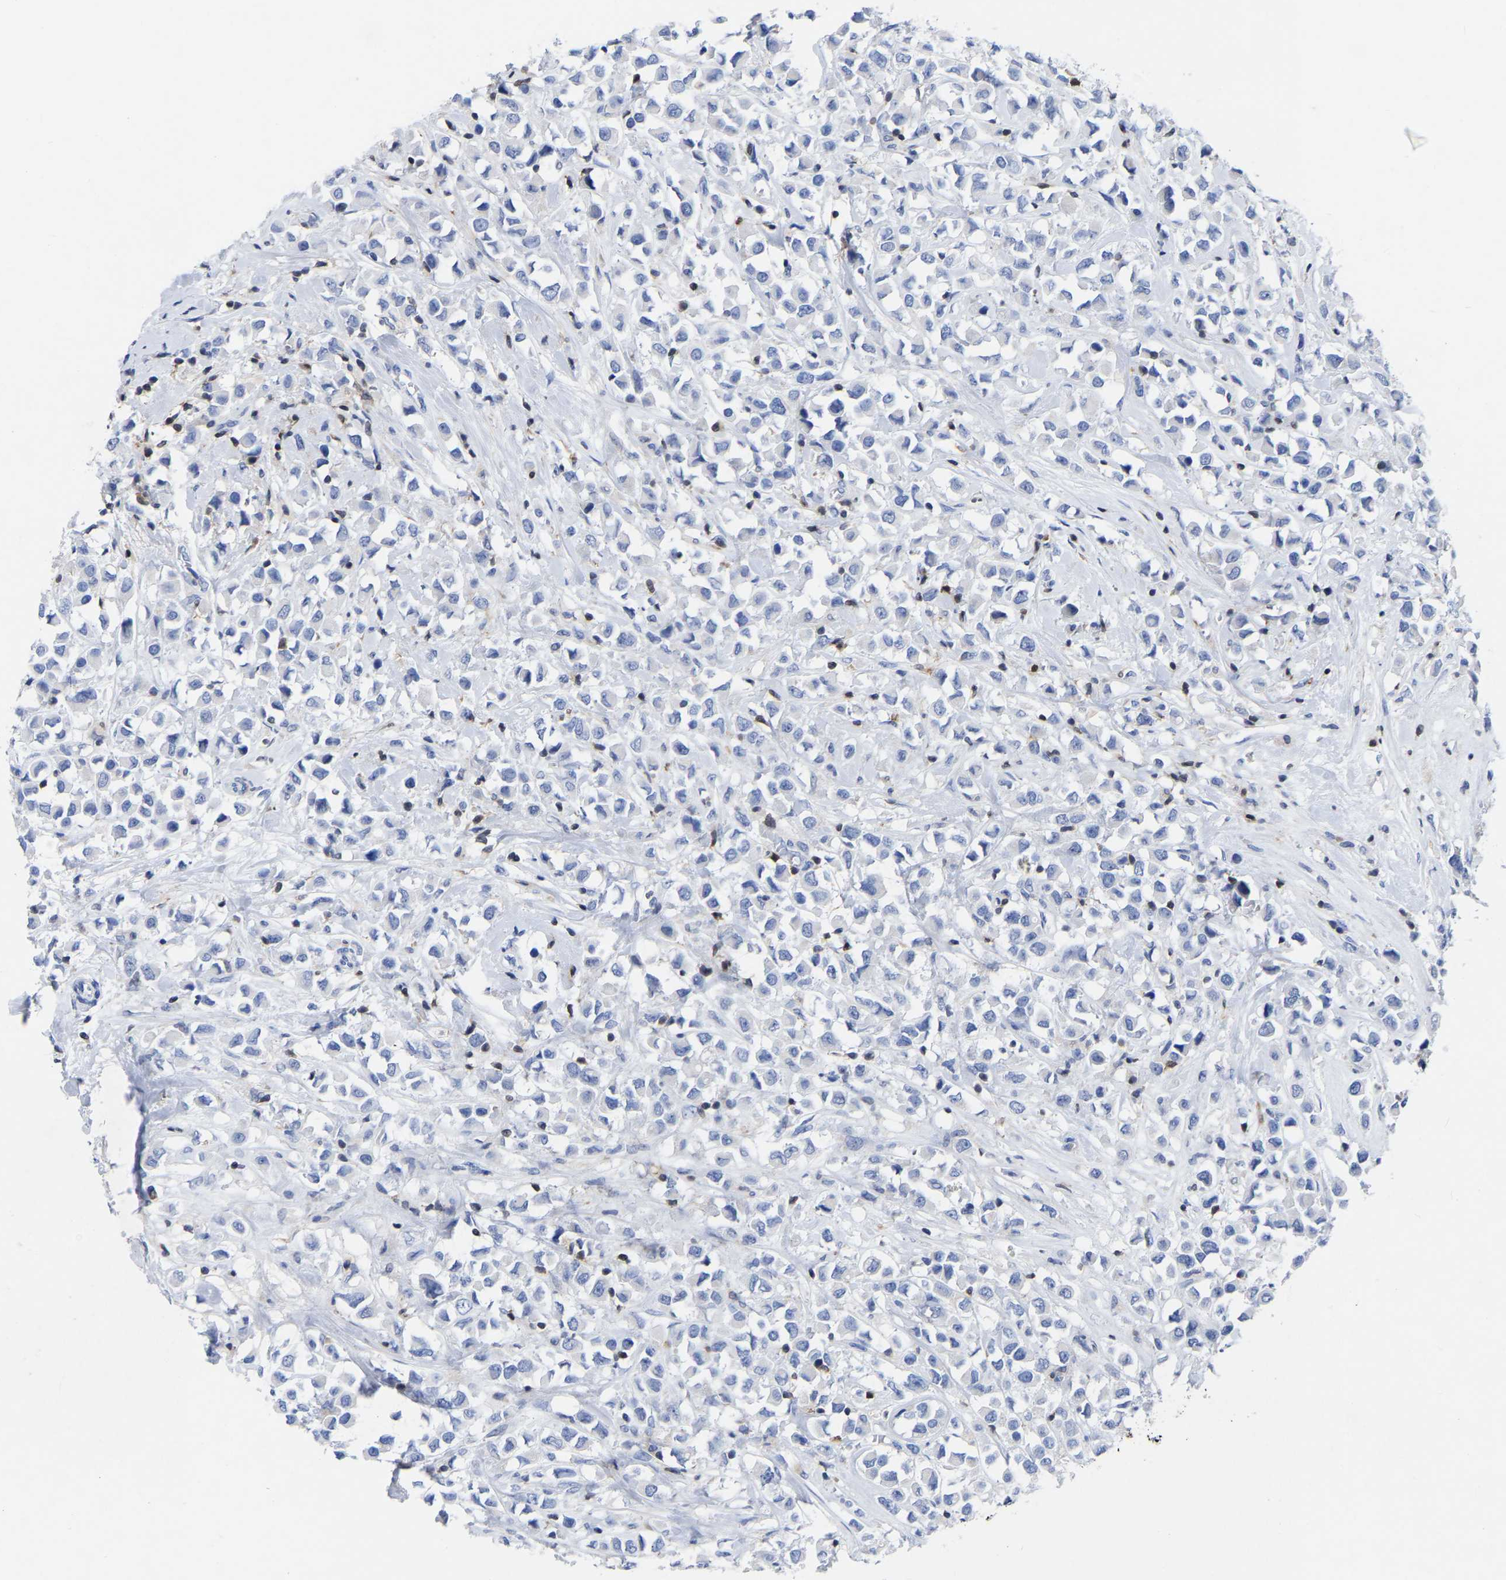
{"staining": {"intensity": "negative", "quantity": "none", "location": "none"}, "tissue": "breast cancer", "cell_type": "Tumor cells", "image_type": "cancer", "snomed": [{"axis": "morphology", "description": "Duct carcinoma"}, {"axis": "topography", "description": "Breast"}], "caption": "This is a photomicrograph of immunohistochemistry staining of breast cancer (infiltrating ductal carcinoma), which shows no expression in tumor cells.", "gene": "PTPN7", "patient": {"sex": "female", "age": 61}}